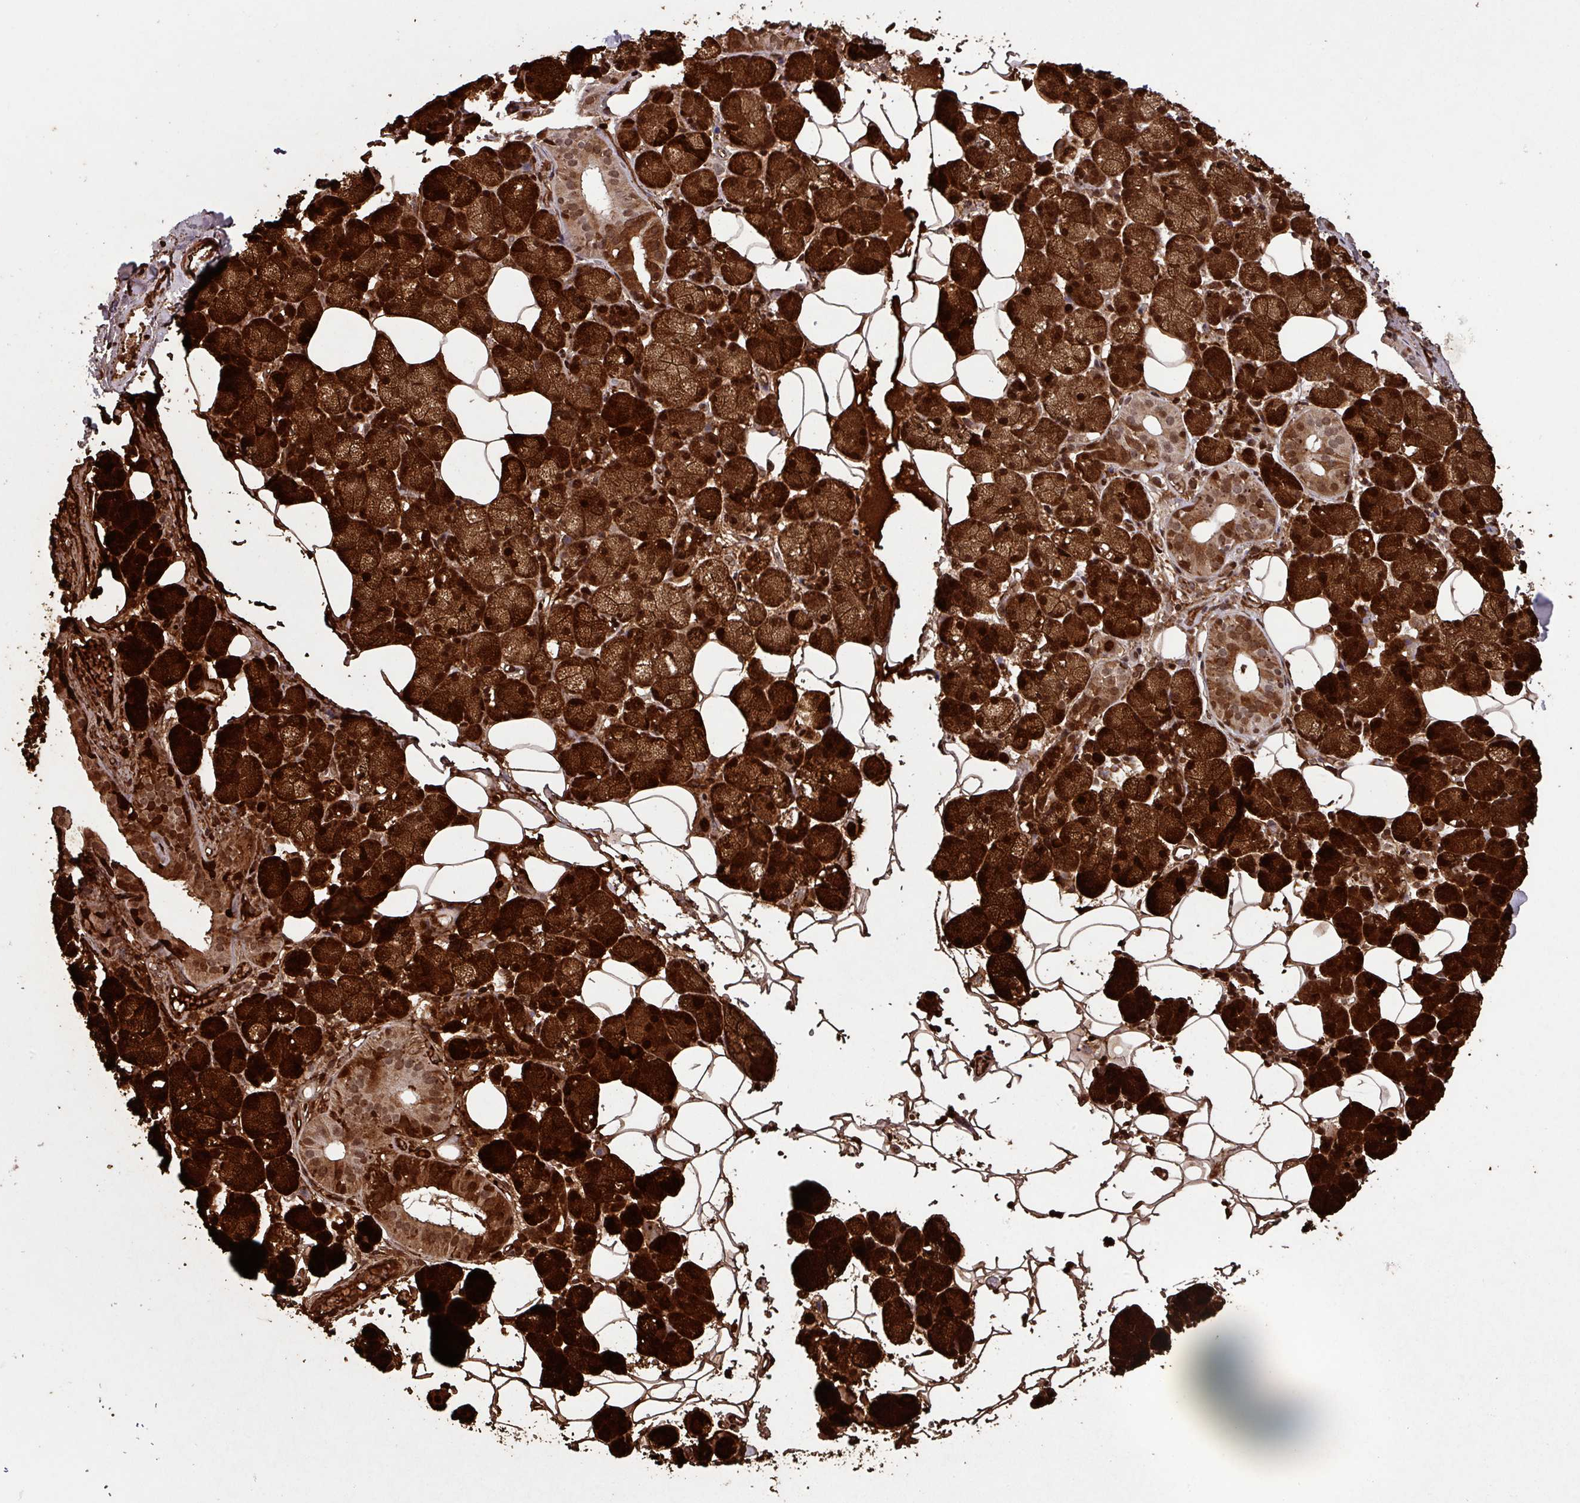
{"staining": {"intensity": "strong", "quantity": ">75%", "location": "cytoplasmic/membranous,nuclear"}, "tissue": "salivary gland", "cell_type": "Glandular cells", "image_type": "normal", "snomed": [{"axis": "morphology", "description": "Normal tissue, NOS"}, {"axis": "topography", "description": "Salivary gland"}], "caption": "The image exhibits immunohistochemical staining of normal salivary gland. There is strong cytoplasmic/membranous,nuclear staining is present in about >75% of glandular cells.", "gene": "CHD3", "patient": {"sex": "female", "age": 33}}